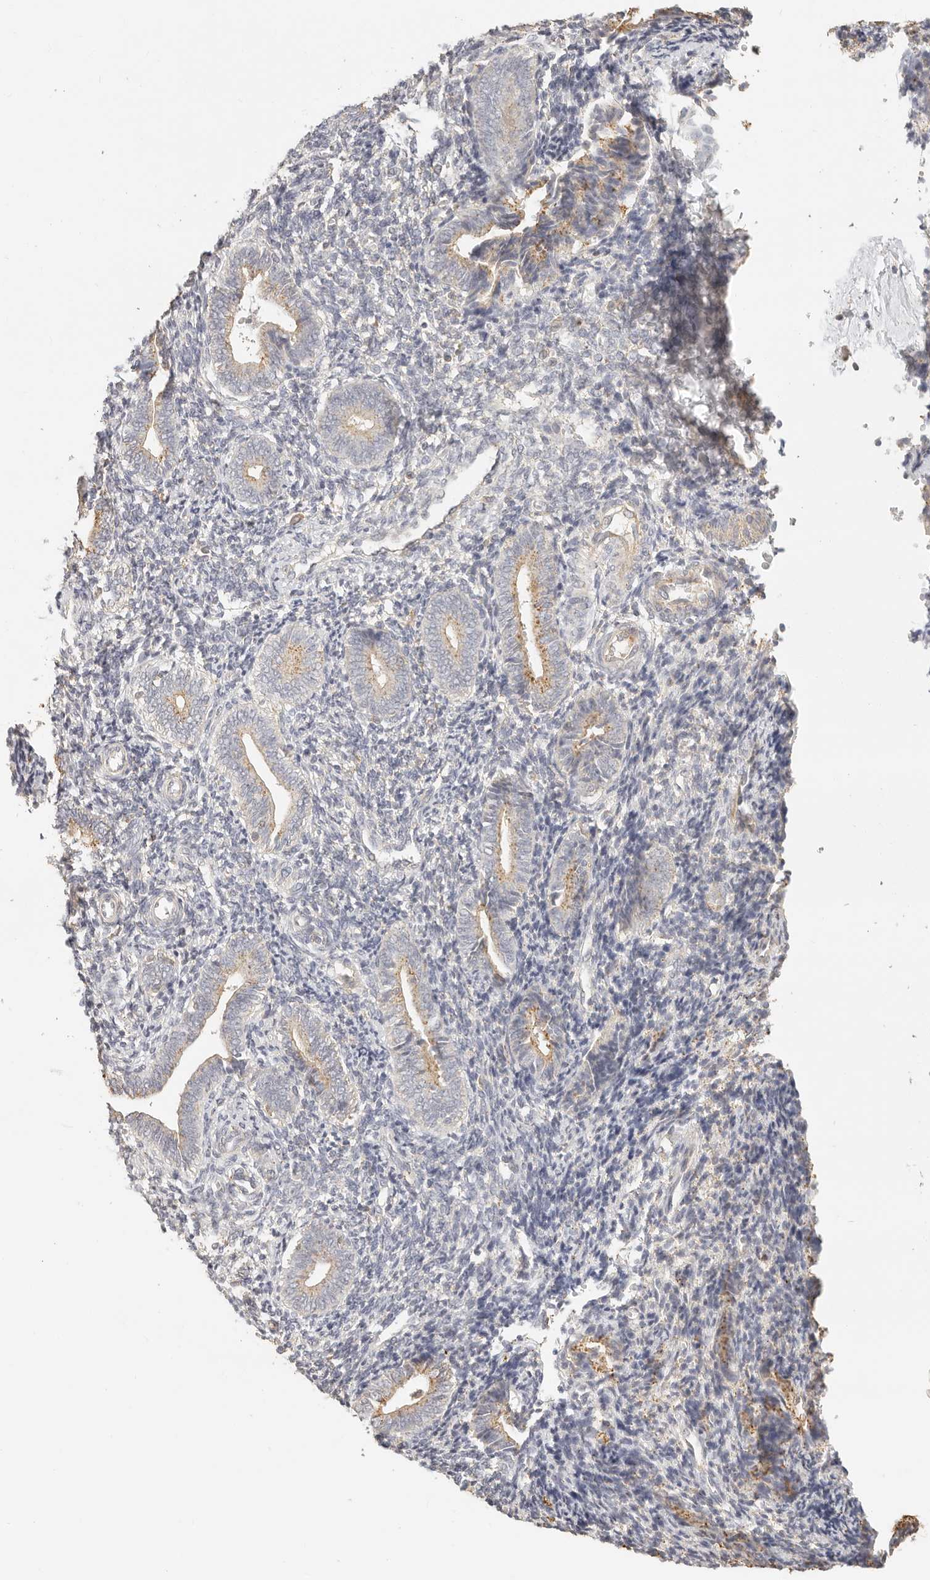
{"staining": {"intensity": "negative", "quantity": "none", "location": "none"}, "tissue": "endometrium", "cell_type": "Cells in endometrial stroma", "image_type": "normal", "snomed": [{"axis": "morphology", "description": "Normal tissue, NOS"}, {"axis": "topography", "description": "Uterus"}, {"axis": "topography", "description": "Endometrium"}], "caption": "Endometrium stained for a protein using IHC shows no positivity cells in endometrial stroma.", "gene": "CNMD", "patient": {"sex": "female", "age": 33}}